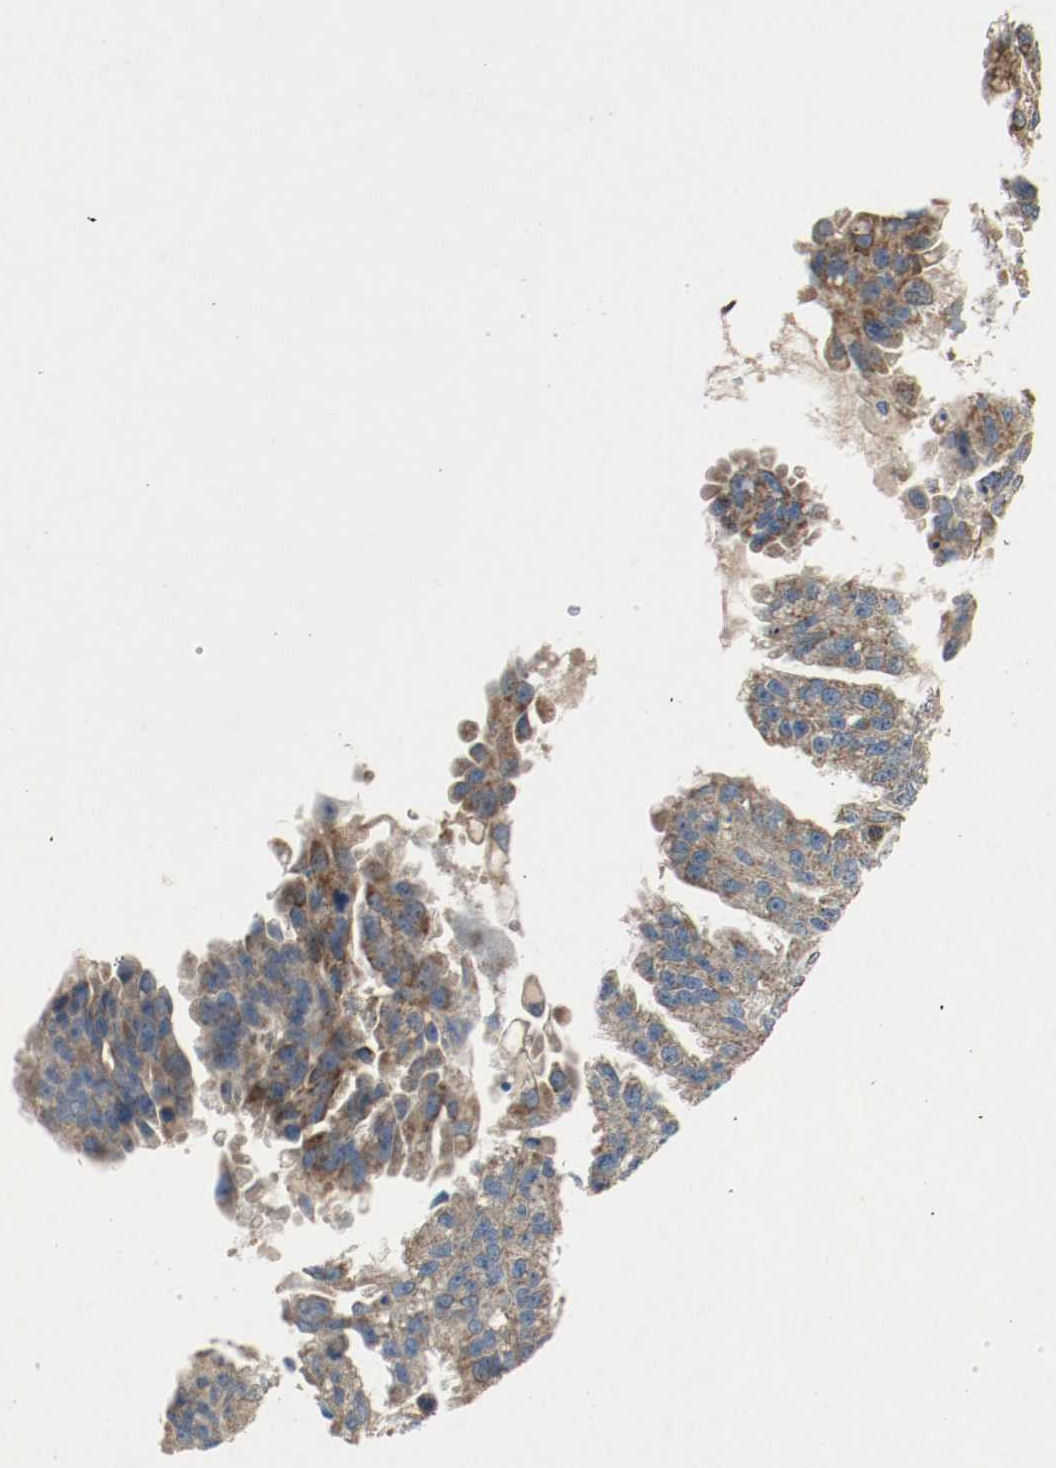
{"staining": {"intensity": "strong", "quantity": ">75%", "location": "cytoplasmic/membranous"}, "tissue": "ovarian cancer", "cell_type": "Tumor cells", "image_type": "cancer", "snomed": [{"axis": "morphology", "description": "Cystadenocarcinoma, serous, NOS"}, {"axis": "topography", "description": "Ovary"}], "caption": "Immunohistochemical staining of human ovarian serous cystadenocarcinoma shows high levels of strong cytoplasmic/membranous protein staining in about >75% of tumor cells. Ihc stains the protein in brown and the nuclei are stained blue.", "gene": "PLCG1", "patient": {"sex": "female", "age": 58}}